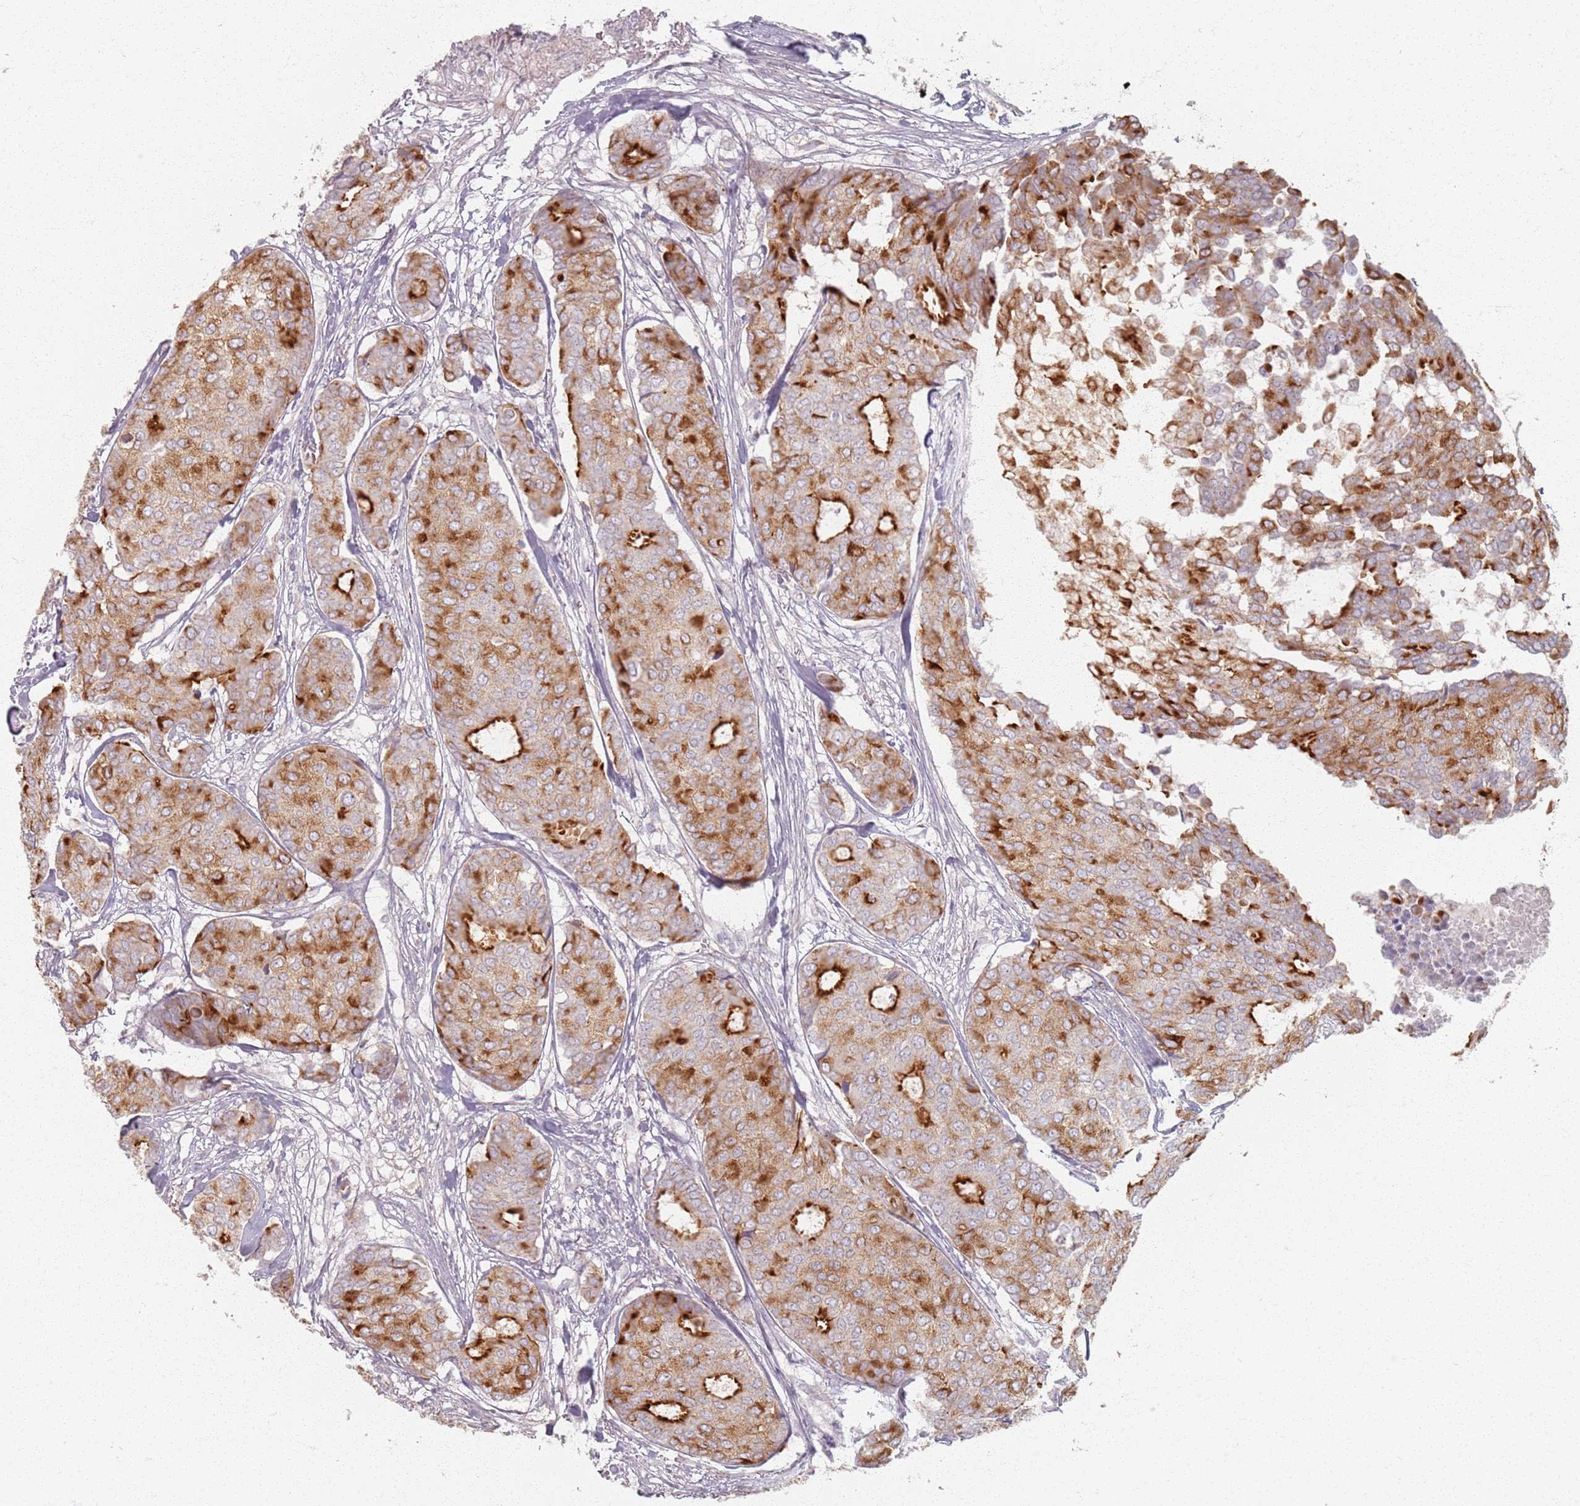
{"staining": {"intensity": "strong", "quantity": "25%-75%", "location": "cytoplasmic/membranous"}, "tissue": "breast cancer", "cell_type": "Tumor cells", "image_type": "cancer", "snomed": [{"axis": "morphology", "description": "Duct carcinoma"}, {"axis": "topography", "description": "Breast"}], "caption": "This is a photomicrograph of immunohistochemistry (IHC) staining of breast cancer (infiltrating ductal carcinoma), which shows strong positivity in the cytoplasmic/membranous of tumor cells.", "gene": "PKD2L2", "patient": {"sex": "female", "age": 75}}